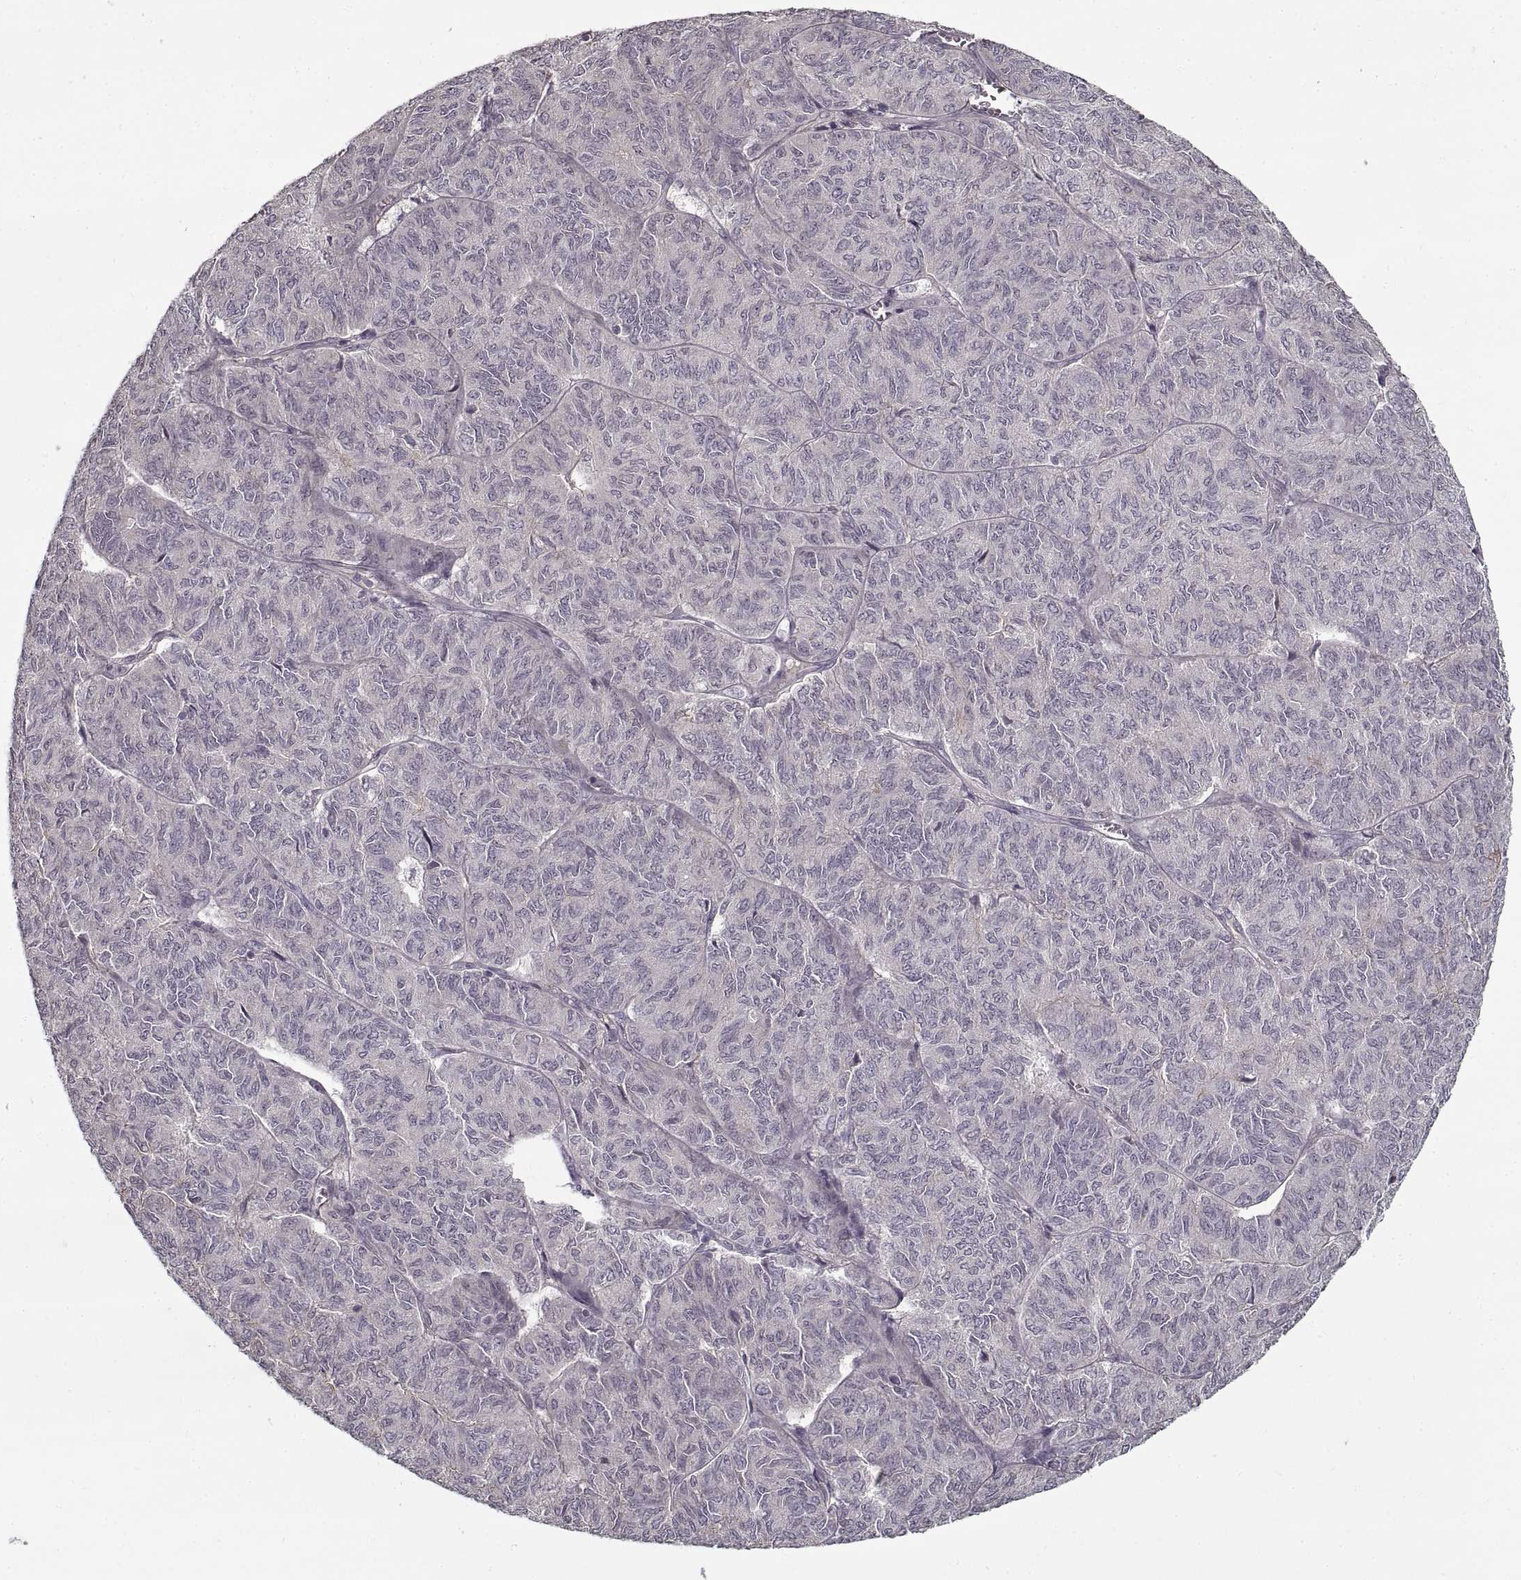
{"staining": {"intensity": "negative", "quantity": "none", "location": "none"}, "tissue": "ovarian cancer", "cell_type": "Tumor cells", "image_type": "cancer", "snomed": [{"axis": "morphology", "description": "Carcinoma, endometroid"}, {"axis": "topography", "description": "Ovary"}], "caption": "DAB immunohistochemical staining of human endometroid carcinoma (ovarian) exhibits no significant expression in tumor cells.", "gene": "LAMB2", "patient": {"sex": "female", "age": 80}}